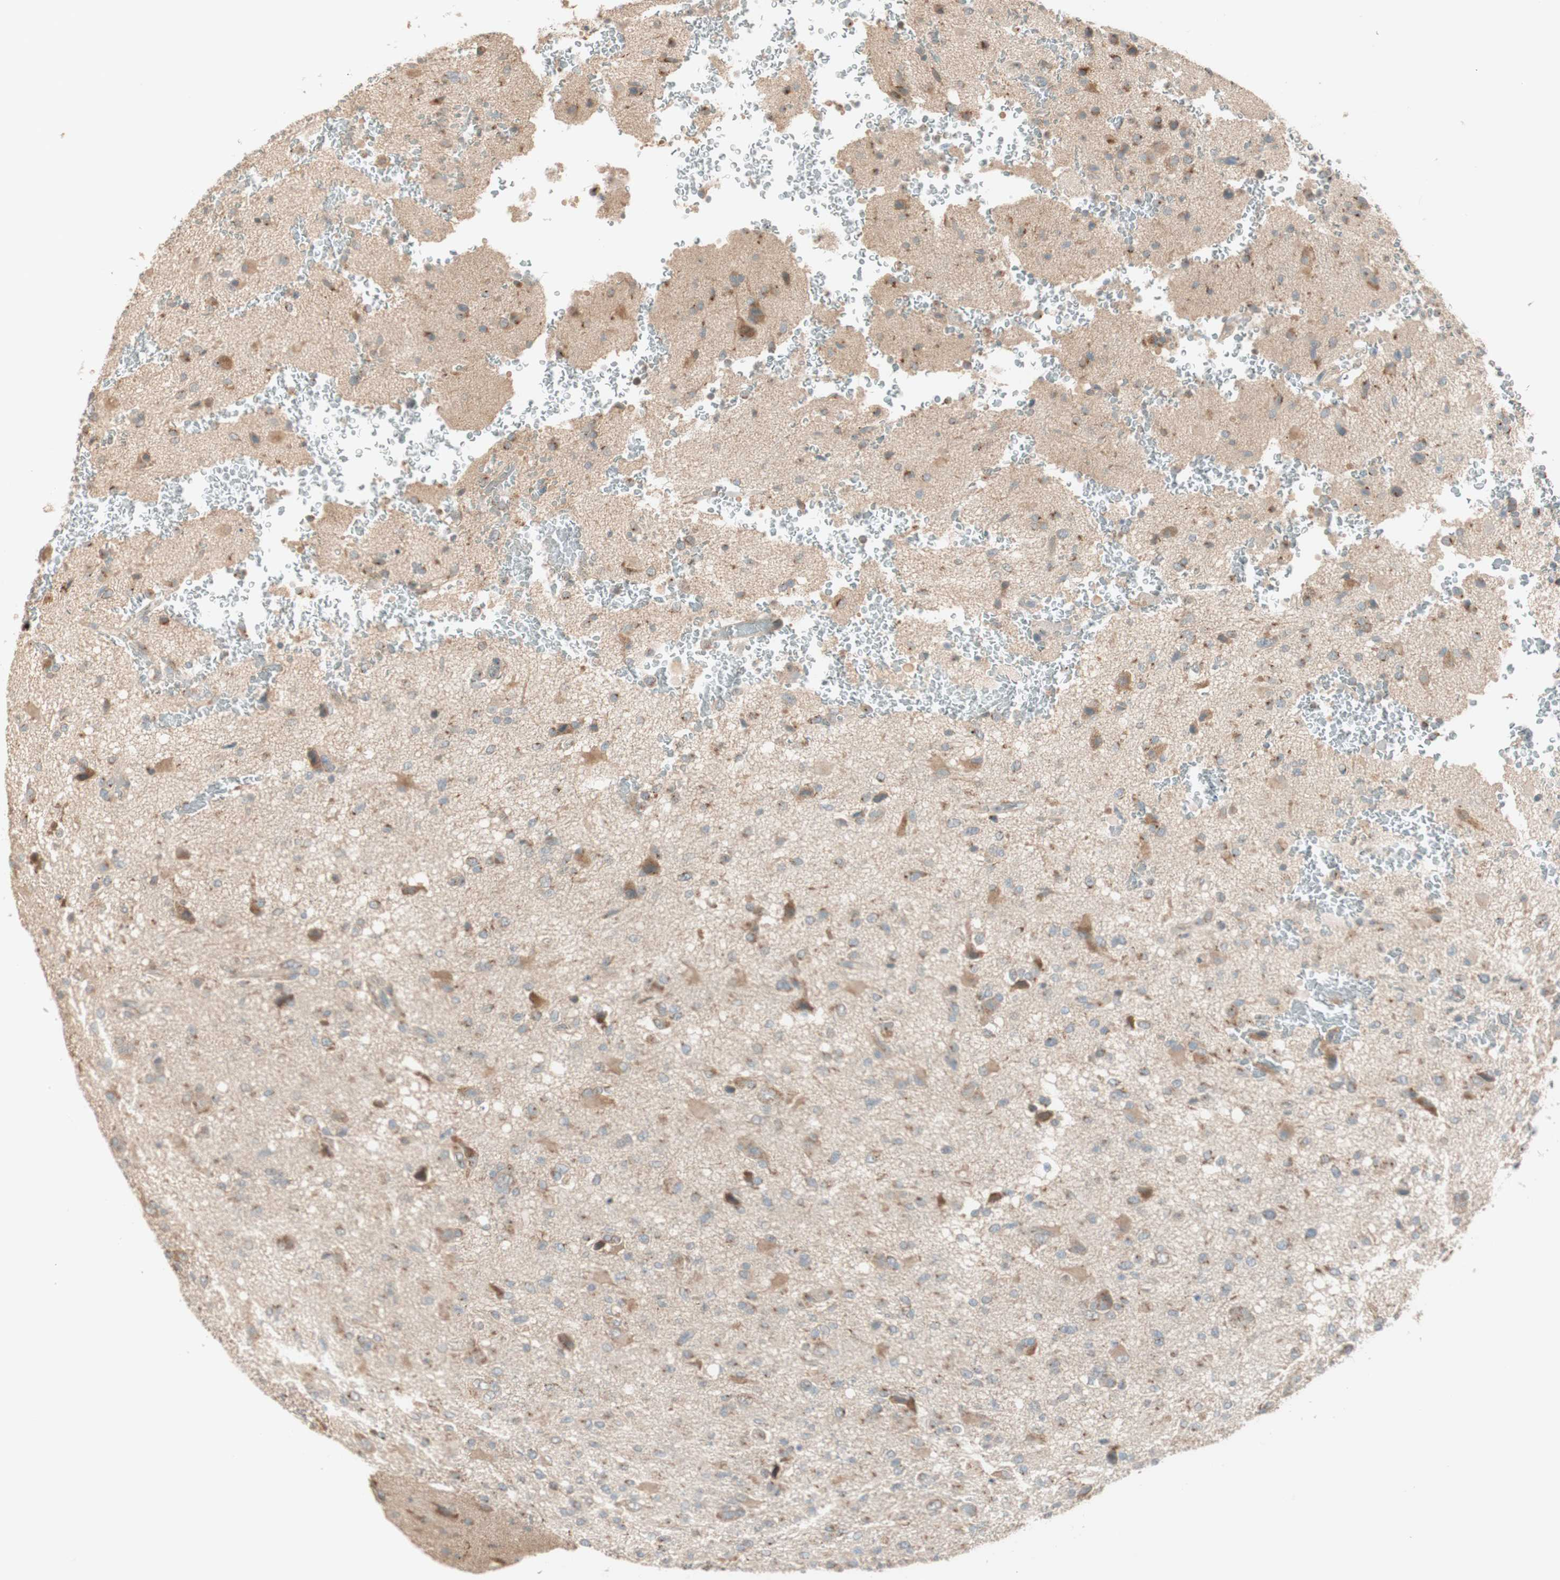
{"staining": {"intensity": "moderate", "quantity": "25%-75%", "location": "cytoplasmic/membranous"}, "tissue": "glioma", "cell_type": "Tumor cells", "image_type": "cancer", "snomed": [{"axis": "morphology", "description": "Glioma, malignant, High grade"}, {"axis": "topography", "description": "Brain"}], "caption": "Moderate cytoplasmic/membranous protein staining is seen in about 25%-75% of tumor cells in glioma. (IHC, brightfield microscopy, high magnification).", "gene": "SEC16A", "patient": {"sex": "male", "age": 71}}